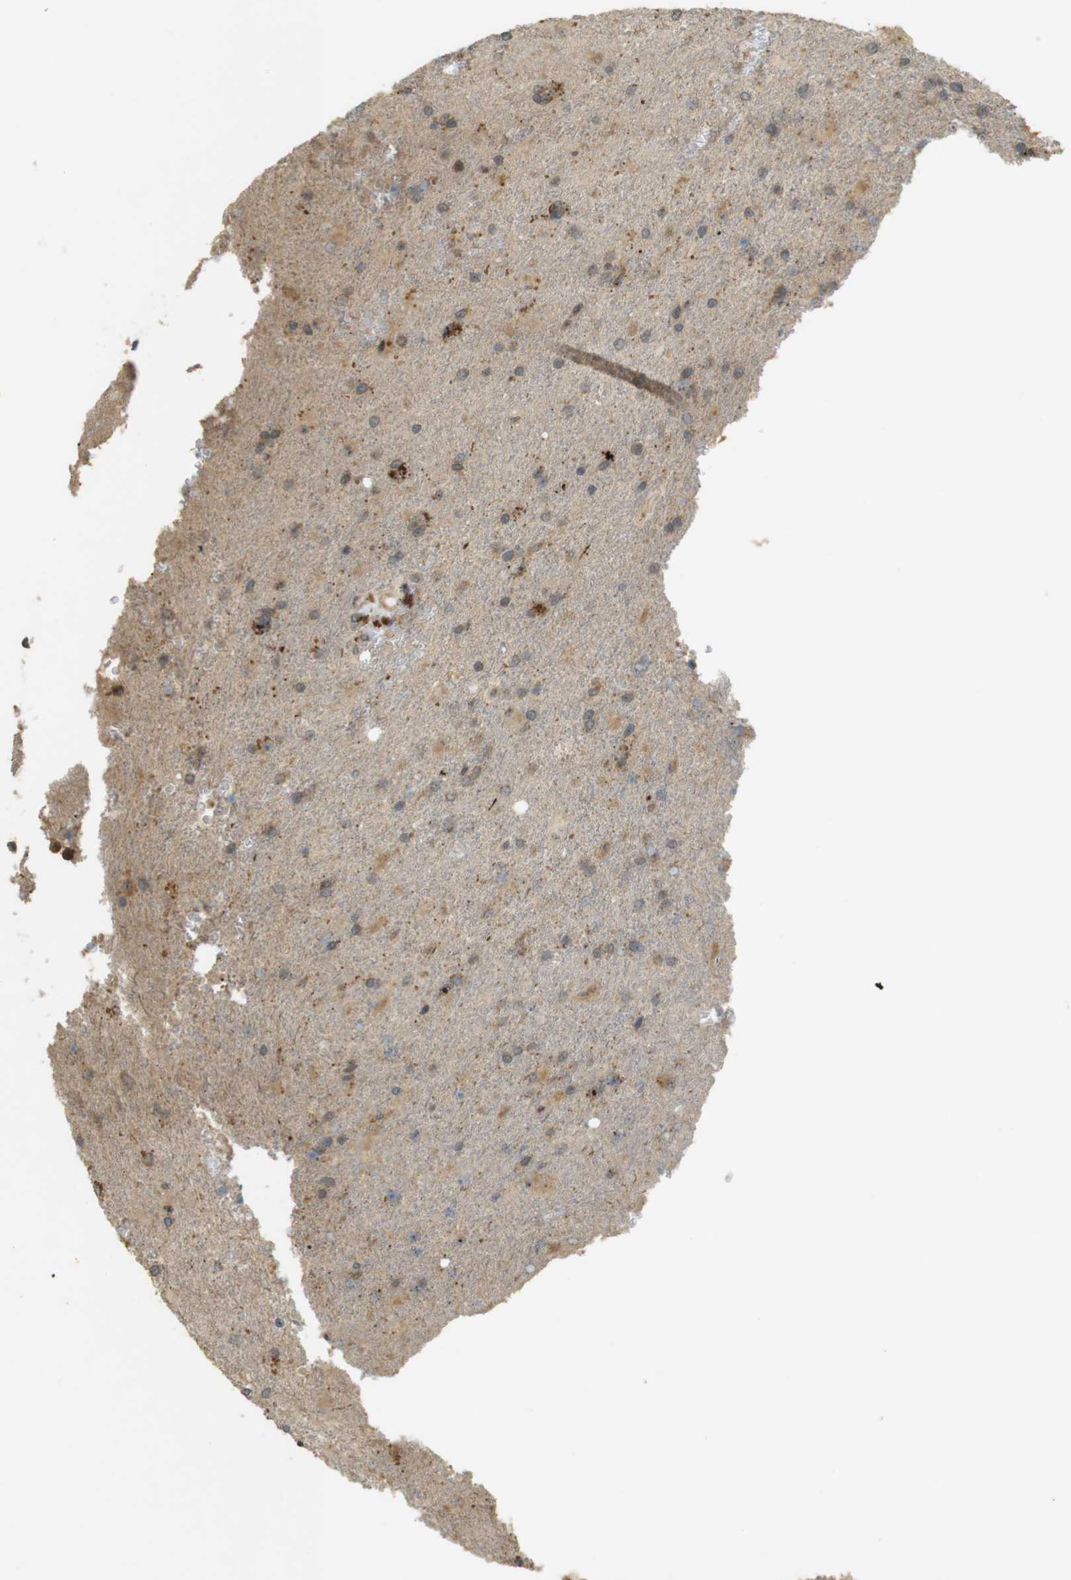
{"staining": {"intensity": "strong", "quantity": "25%-75%", "location": "cytoplasmic/membranous,nuclear"}, "tissue": "glioma", "cell_type": "Tumor cells", "image_type": "cancer", "snomed": [{"axis": "morphology", "description": "Glioma, malignant, High grade"}, {"axis": "topography", "description": "Brain"}], "caption": "This photomicrograph displays malignant glioma (high-grade) stained with immunohistochemistry to label a protein in brown. The cytoplasmic/membranous and nuclear of tumor cells show strong positivity for the protein. Nuclei are counter-stained blue.", "gene": "TMX3", "patient": {"sex": "male", "age": 71}}